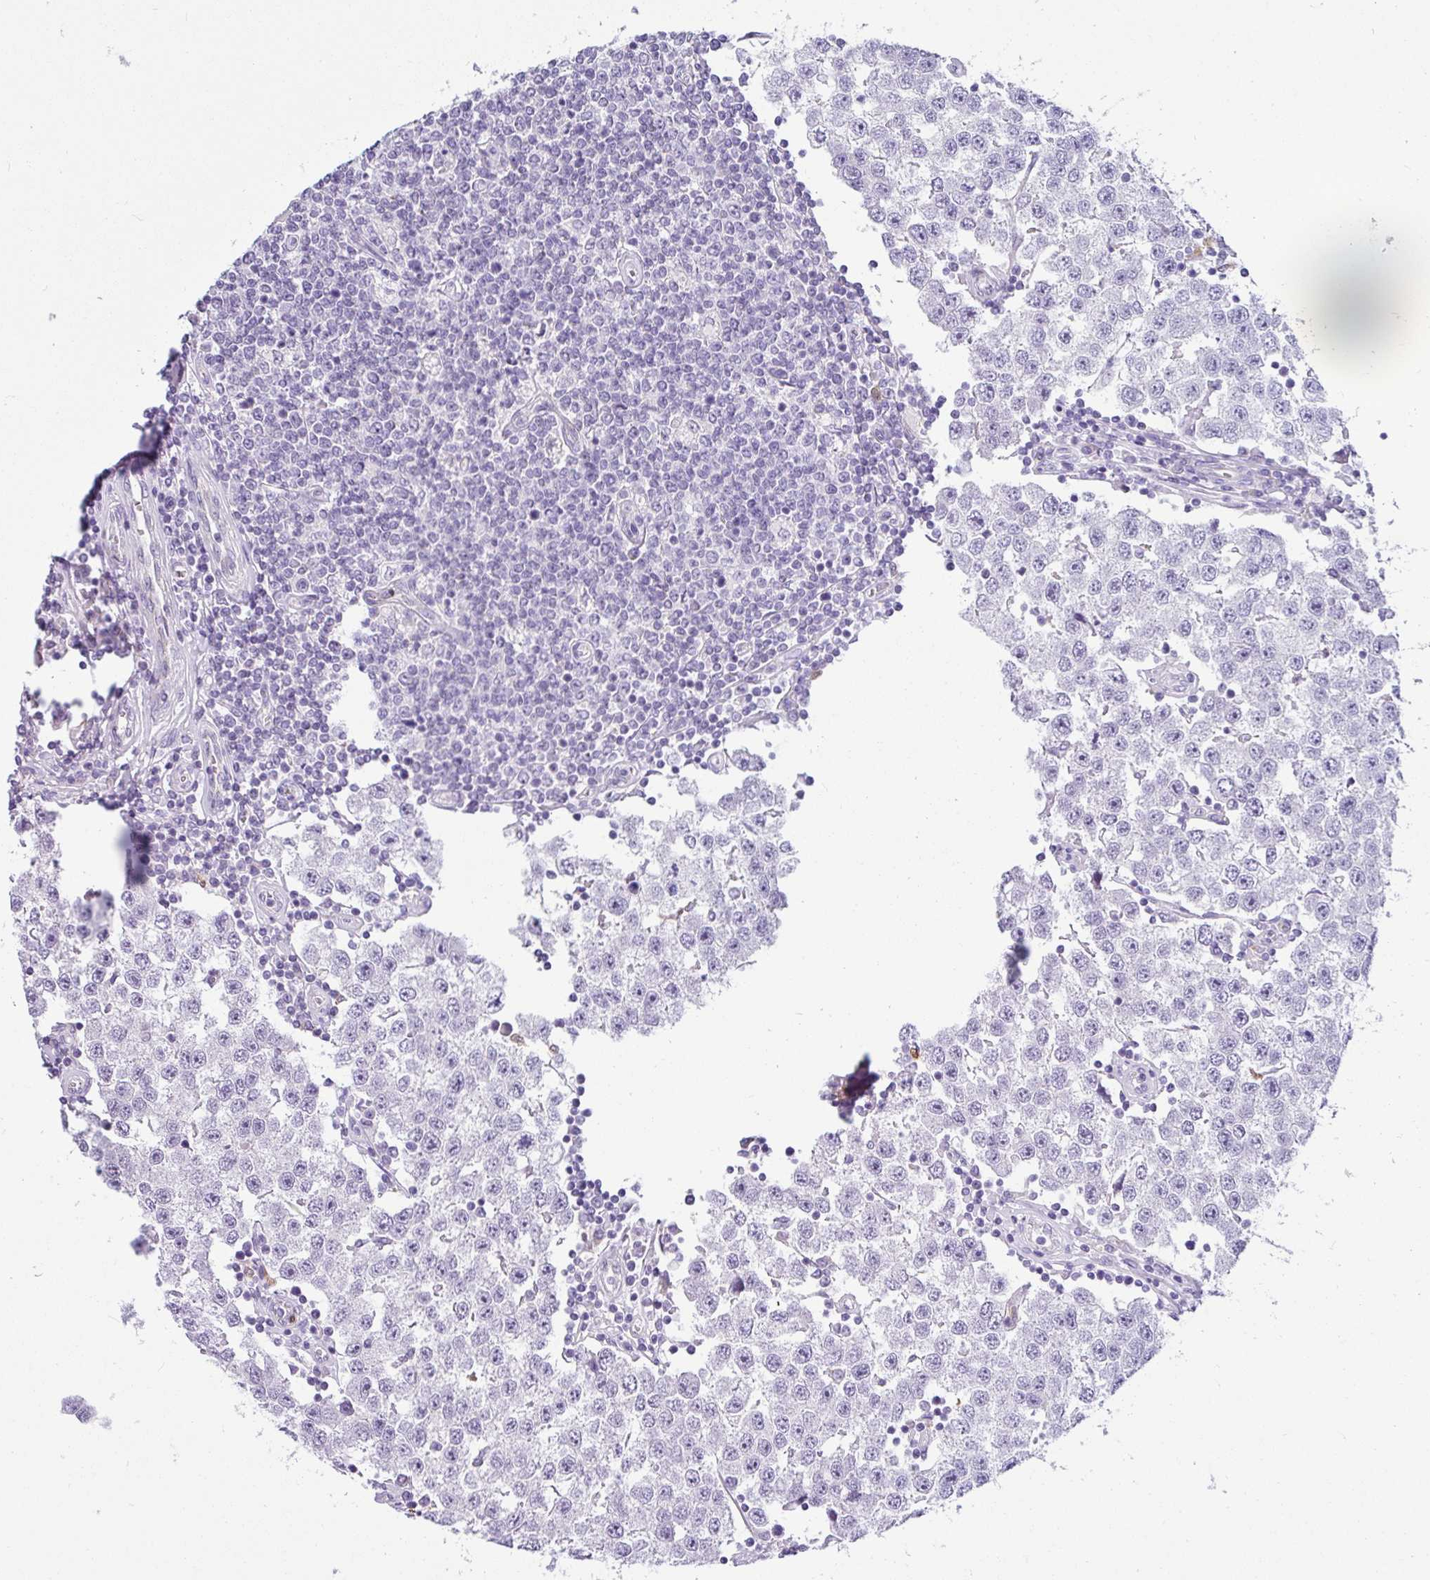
{"staining": {"intensity": "negative", "quantity": "none", "location": "none"}, "tissue": "testis cancer", "cell_type": "Tumor cells", "image_type": "cancer", "snomed": [{"axis": "morphology", "description": "Seminoma, NOS"}, {"axis": "topography", "description": "Testis"}], "caption": "Human testis cancer (seminoma) stained for a protein using immunohistochemistry reveals no staining in tumor cells.", "gene": "SH2D3C", "patient": {"sex": "male", "age": 34}}